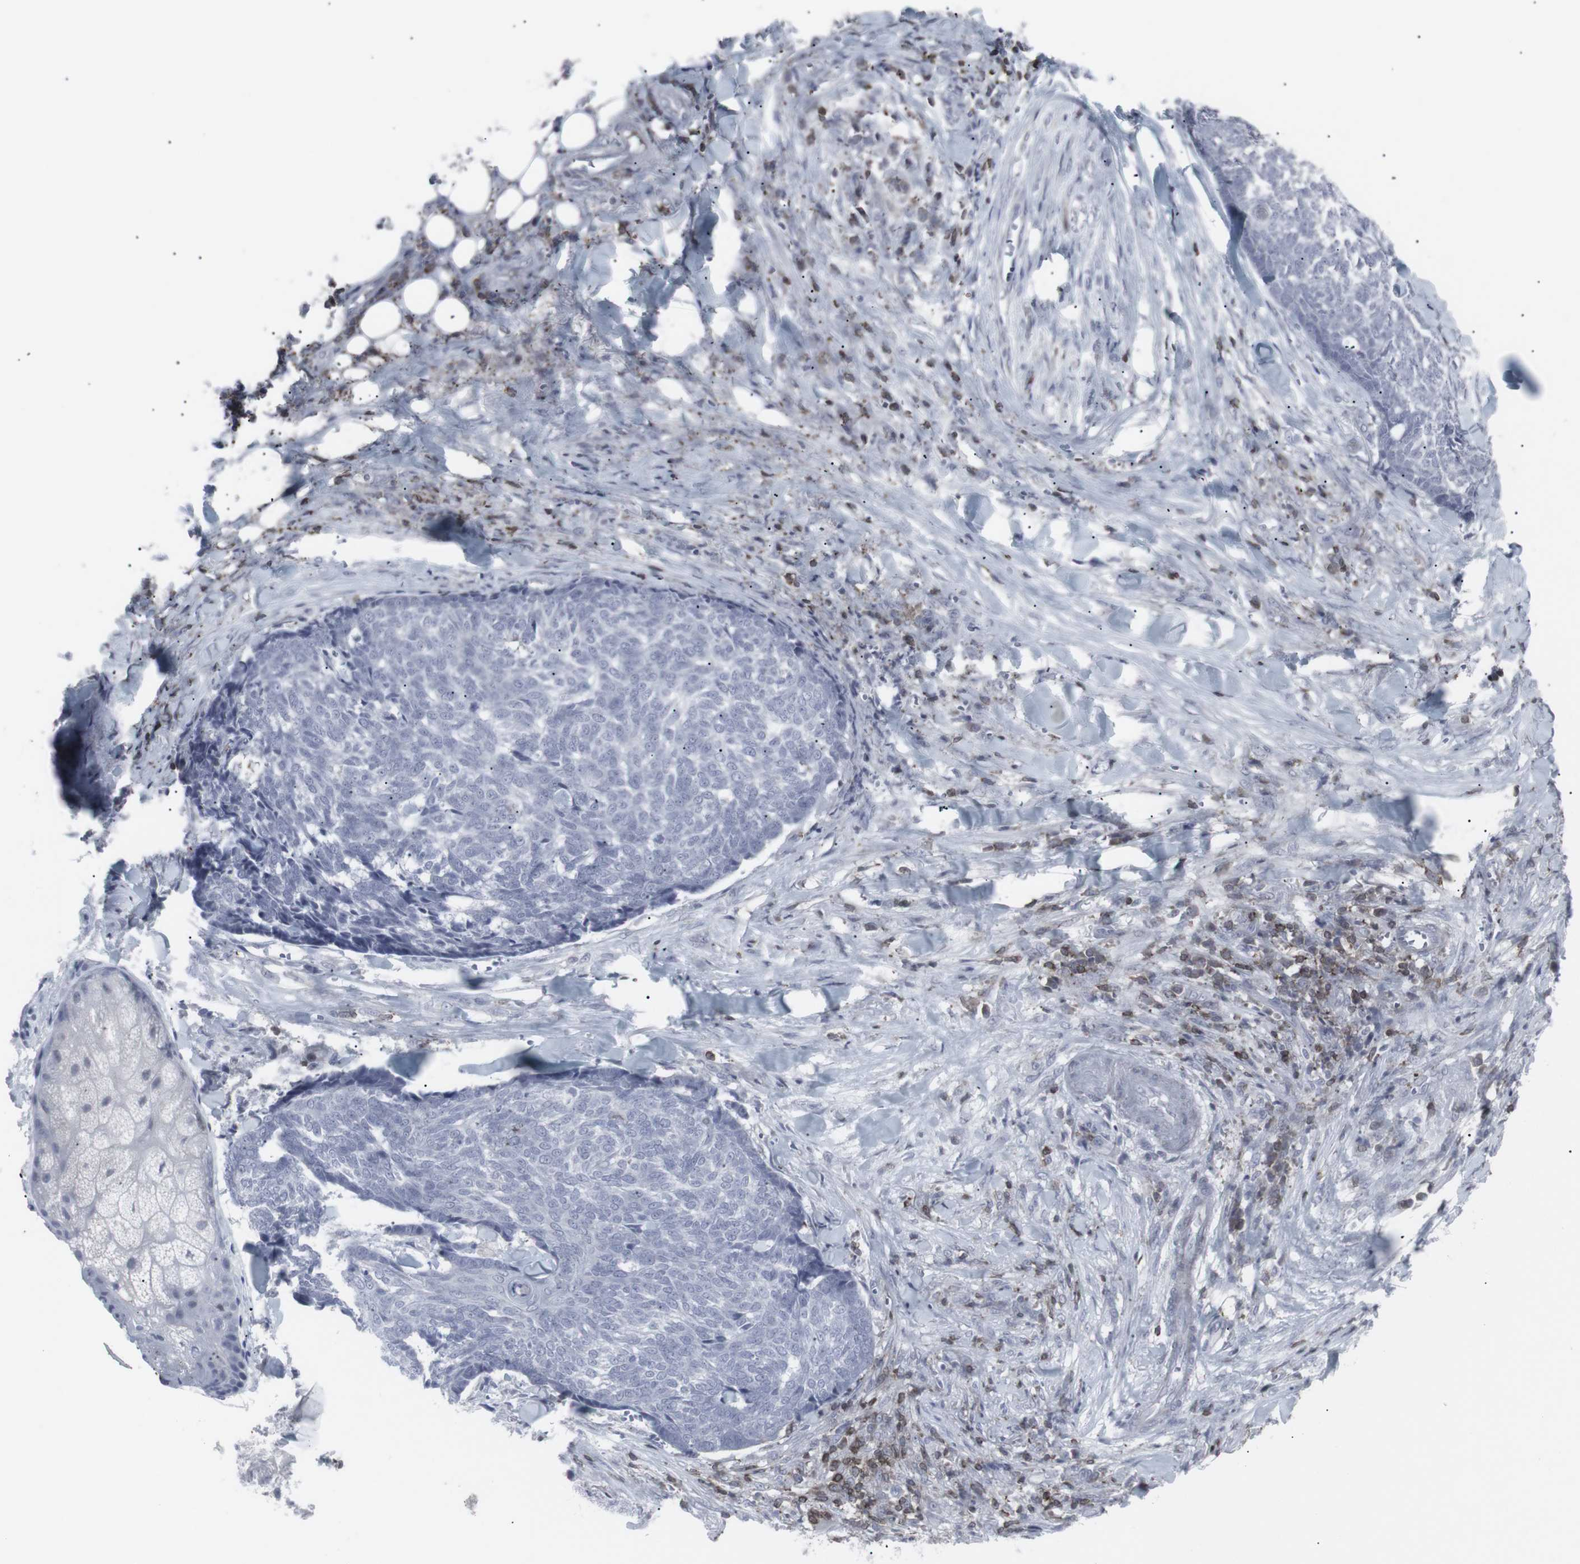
{"staining": {"intensity": "negative", "quantity": "none", "location": "none"}, "tissue": "skin cancer", "cell_type": "Tumor cells", "image_type": "cancer", "snomed": [{"axis": "morphology", "description": "Basal cell carcinoma"}, {"axis": "topography", "description": "Skin"}], "caption": "Immunohistochemistry histopathology image of neoplastic tissue: human basal cell carcinoma (skin) stained with DAB demonstrates no significant protein positivity in tumor cells. (Brightfield microscopy of DAB immunohistochemistry (IHC) at high magnification).", "gene": "APOBEC2", "patient": {"sex": "male", "age": 84}}